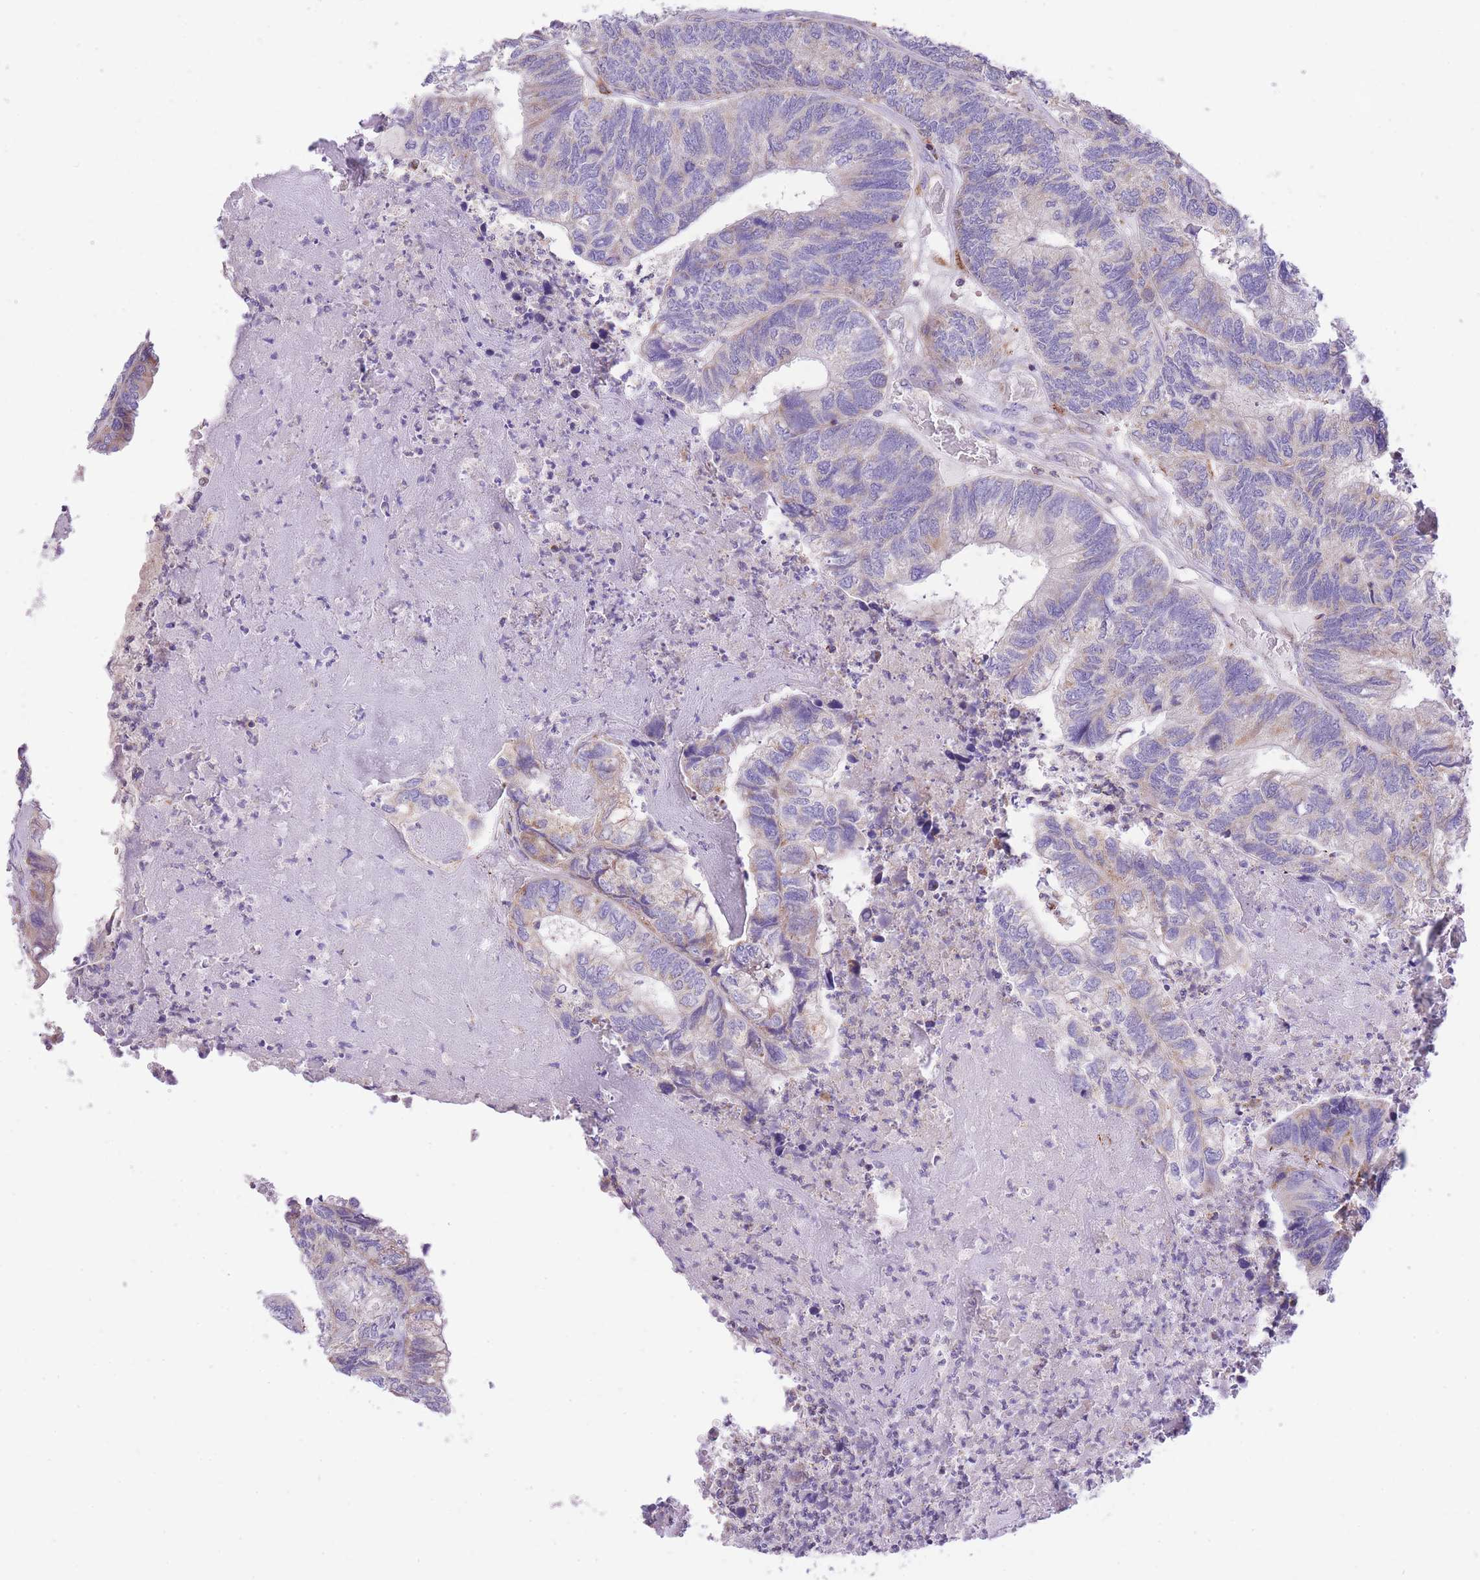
{"staining": {"intensity": "moderate", "quantity": "<25%", "location": "cytoplasmic/membranous"}, "tissue": "colorectal cancer", "cell_type": "Tumor cells", "image_type": "cancer", "snomed": [{"axis": "morphology", "description": "Adenocarcinoma, NOS"}, {"axis": "topography", "description": "Colon"}], "caption": "High-power microscopy captured an immunohistochemistry micrograph of colorectal adenocarcinoma, revealing moderate cytoplasmic/membranous expression in approximately <25% of tumor cells.", "gene": "ST3GAL3", "patient": {"sex": "female", "age": 67}}